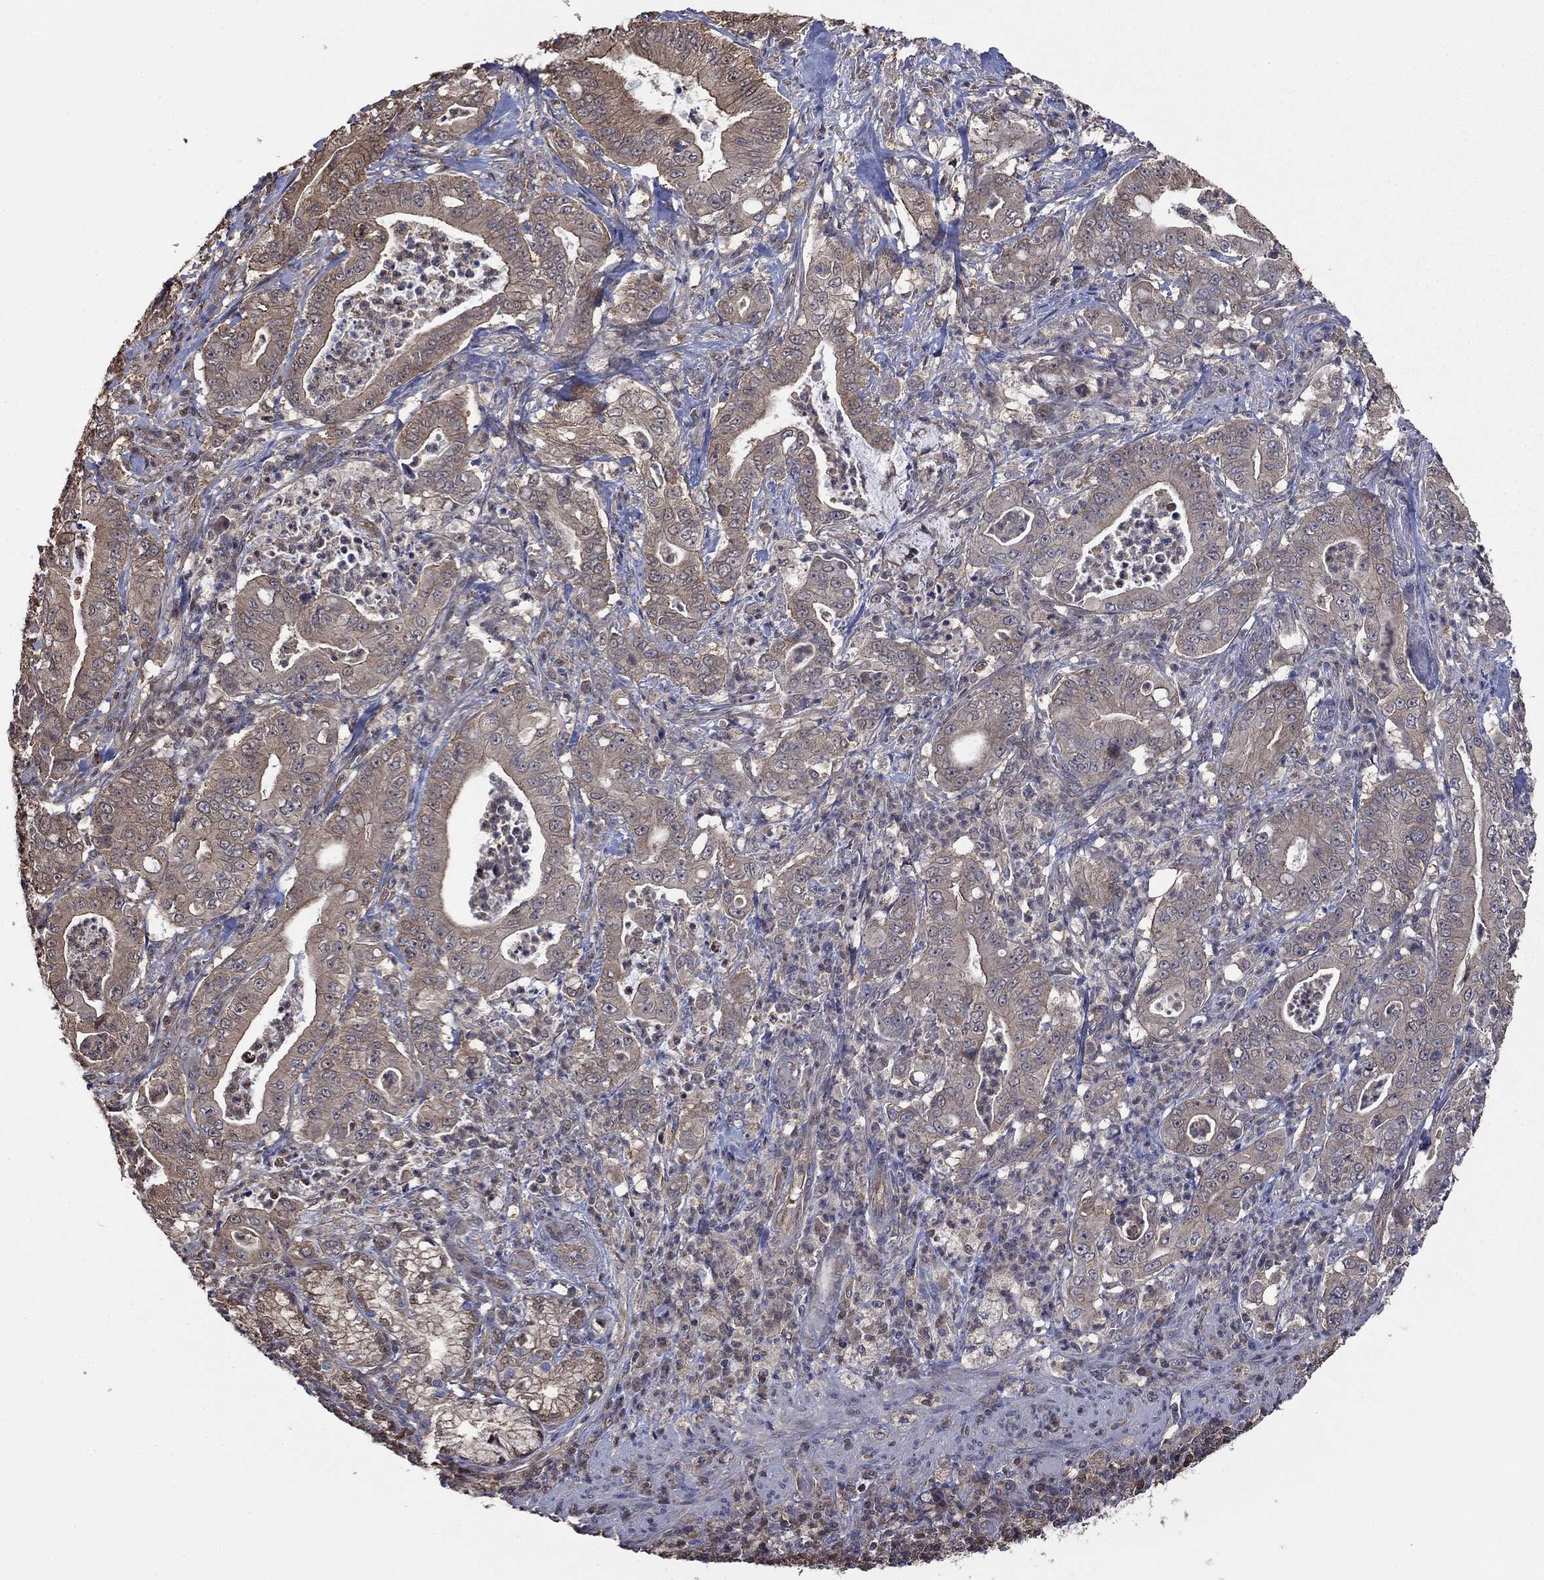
{"staining": {"intensity": "weak", "quantity": "25%-75%", "location": "cytoplasmic/membranous"}, "tissue": "pancreatic cancer", "cell_type": "Tumor cells", "image_type": "cancer", "snomed": [{"axis": "morphology", "description": "Adenocarcinoma, NOS"}, {"axis": "topography", "description": "Pancreas"}], "caption": "A high-resolution image shows immunohistochemistry (IHC) staining of pancreatic cancer (adenocarcinoma), which displays weak cytoplasmic/membranous staining in about 25%-75% of tumor cells.", "gene": "RNF114", "patient": {"sex": "male", "age": 71}}